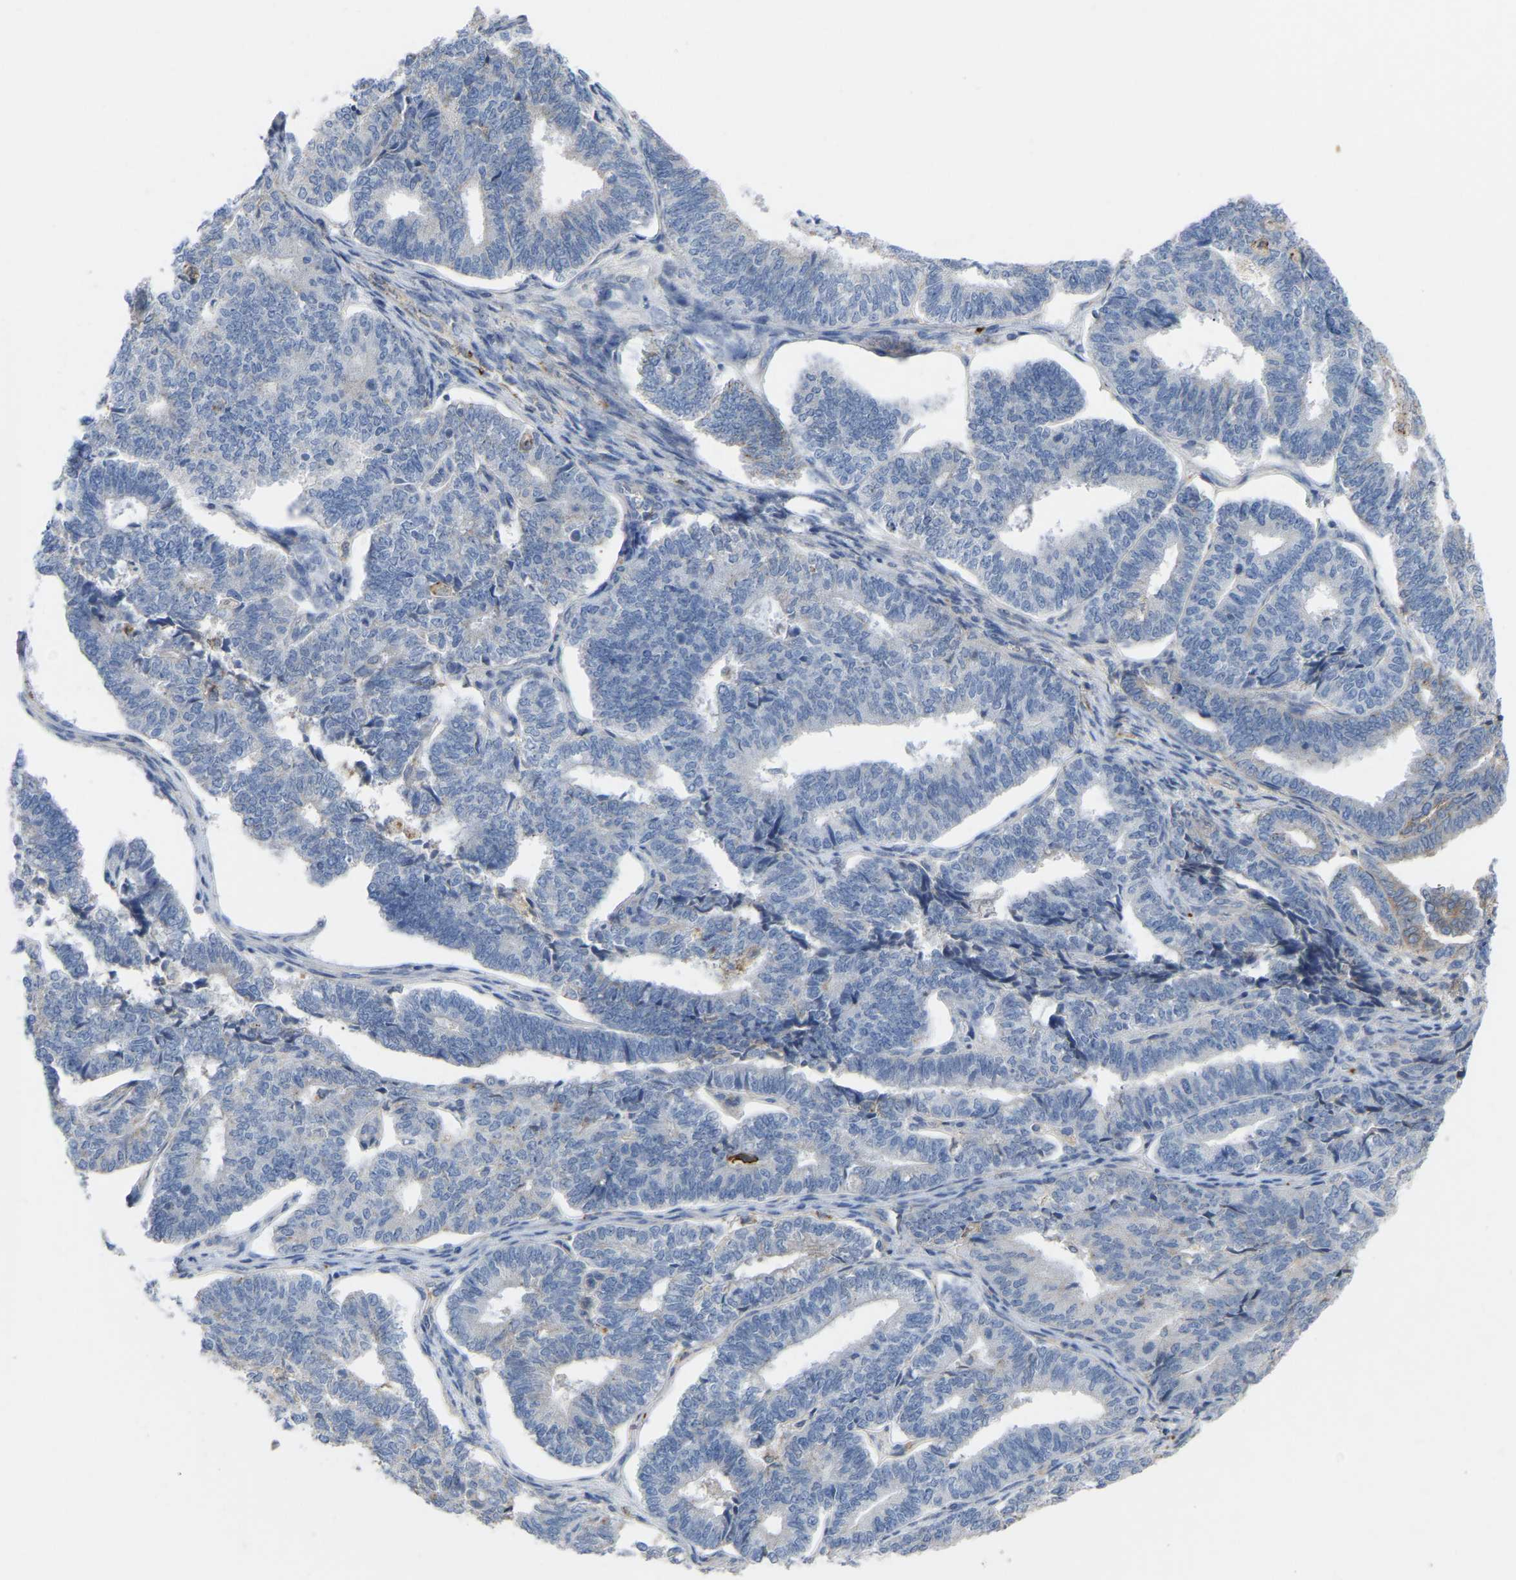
{"staining": {"intensity": "negative", "quantity": "none", "location": "none"}, "tissue": "endometrial cancer", "cell_type": "Tumor cells", "image_type": "cancer", "snomed": [{"axis": "morphology", "description": "Adenocarcinoma, NOS"}, {"axis": "topography", "description": "Endometrium"}], "caption": "High magnification brightfield microscopy of endometrial adenocarcinoma stained with DAB (brown) and counterstained with hematoxylin (blue): tumor cells show no significant expression.", "gene": "ZNF449", "patient": {"sex": "female", "age": 70}}